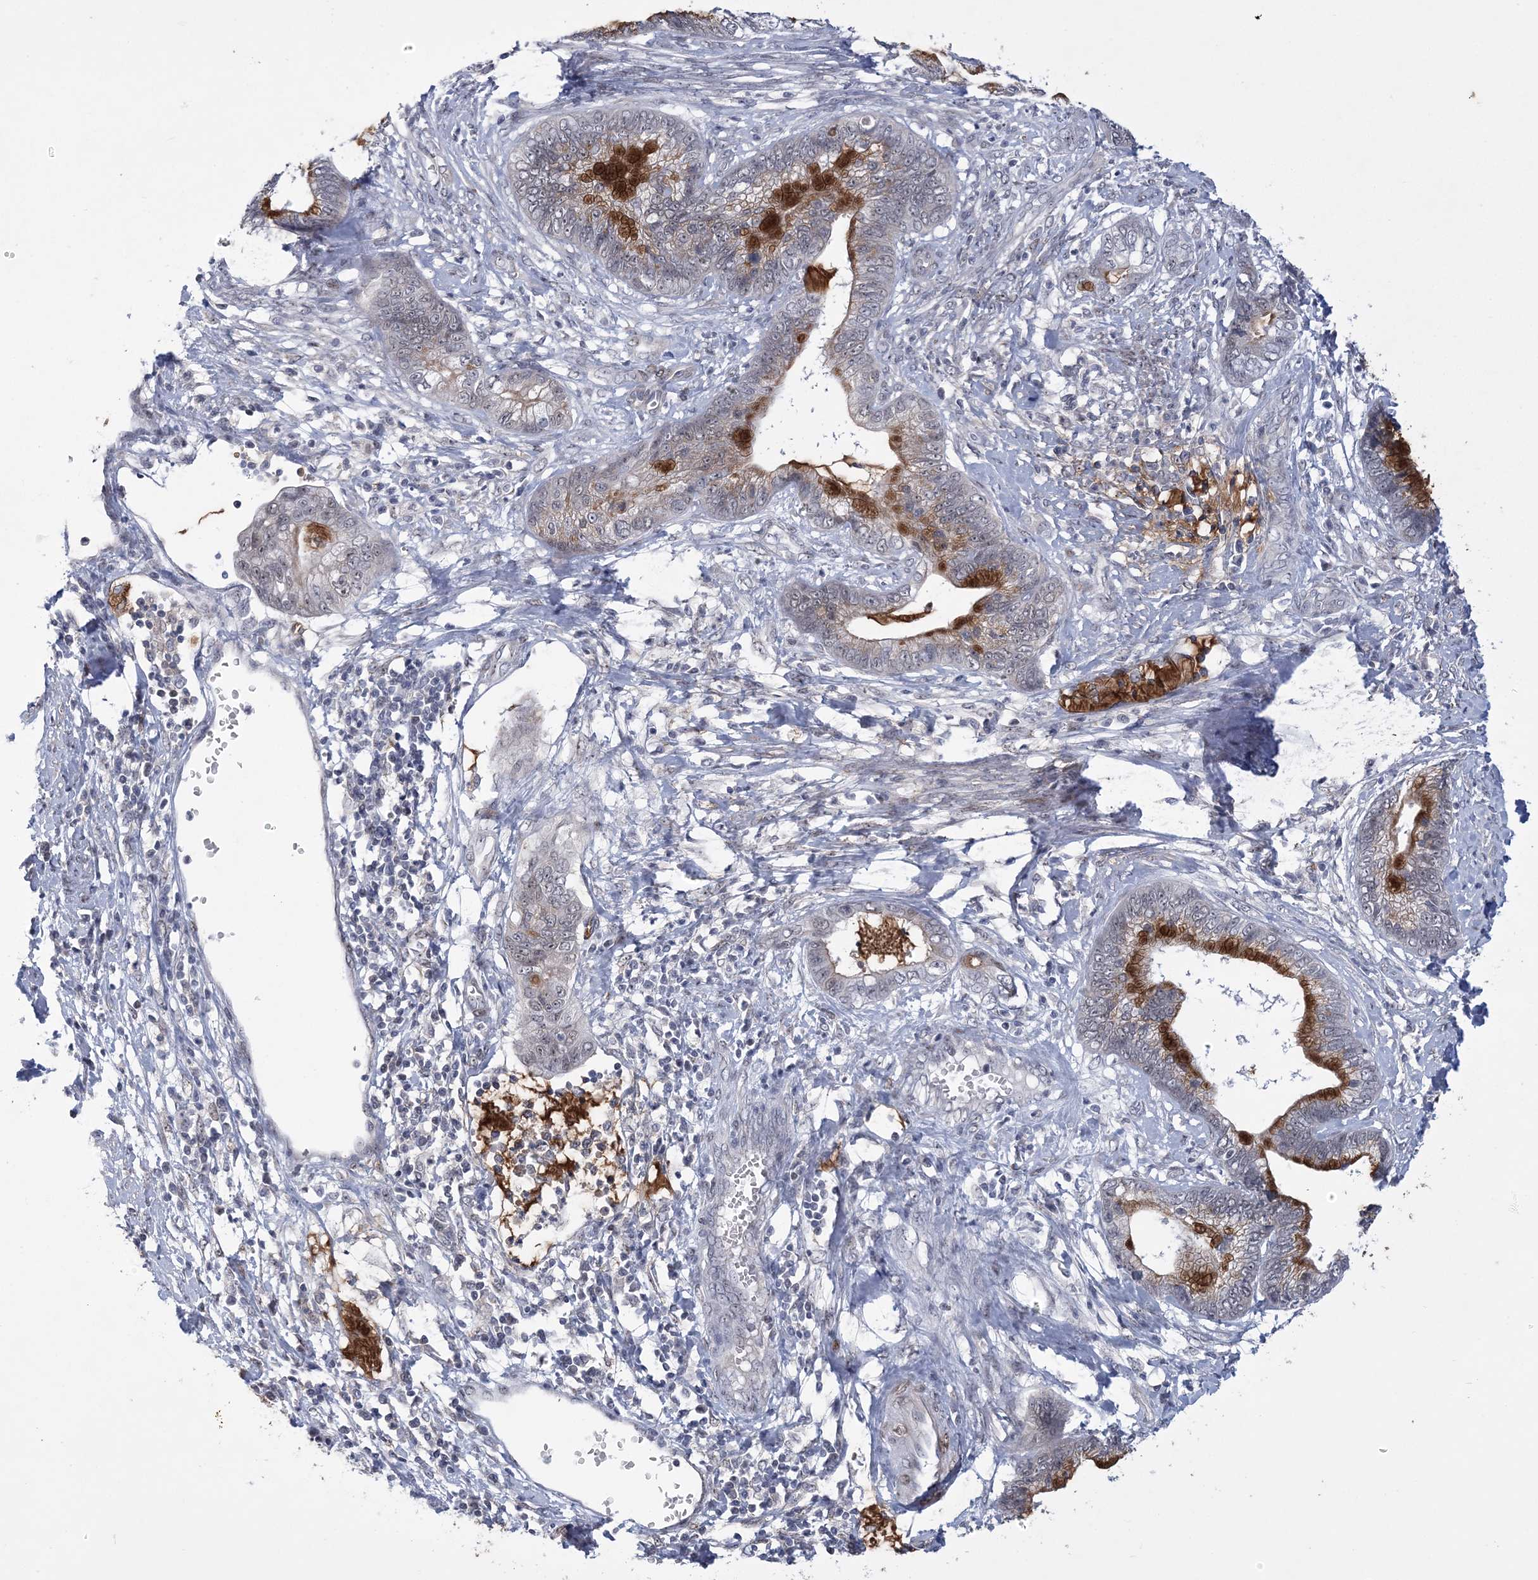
{"staining": {"intensity": "strong", "quantity": "<25%", "location": "cytoplasmic/membranous,nuclear"}, "tissue": "cervical cancer", "cell_type": "Tumor cells", "image_type": "cancer", "snomed": [{"axis": "morphology", "description": "Adenocarcinoma, NOS"}, {"axis": "topography", "description": "Cervix"}], "caption": "Immunohistochemical staining of cervical cancer (adenocarcinoma) exhibits medium levels of strong cytoplasmic/membranous and nuclear protein positivity in about <25% of tumor cells.", "gene": "HOMEZ", "patient": {"sex": "female", "age": 44}}